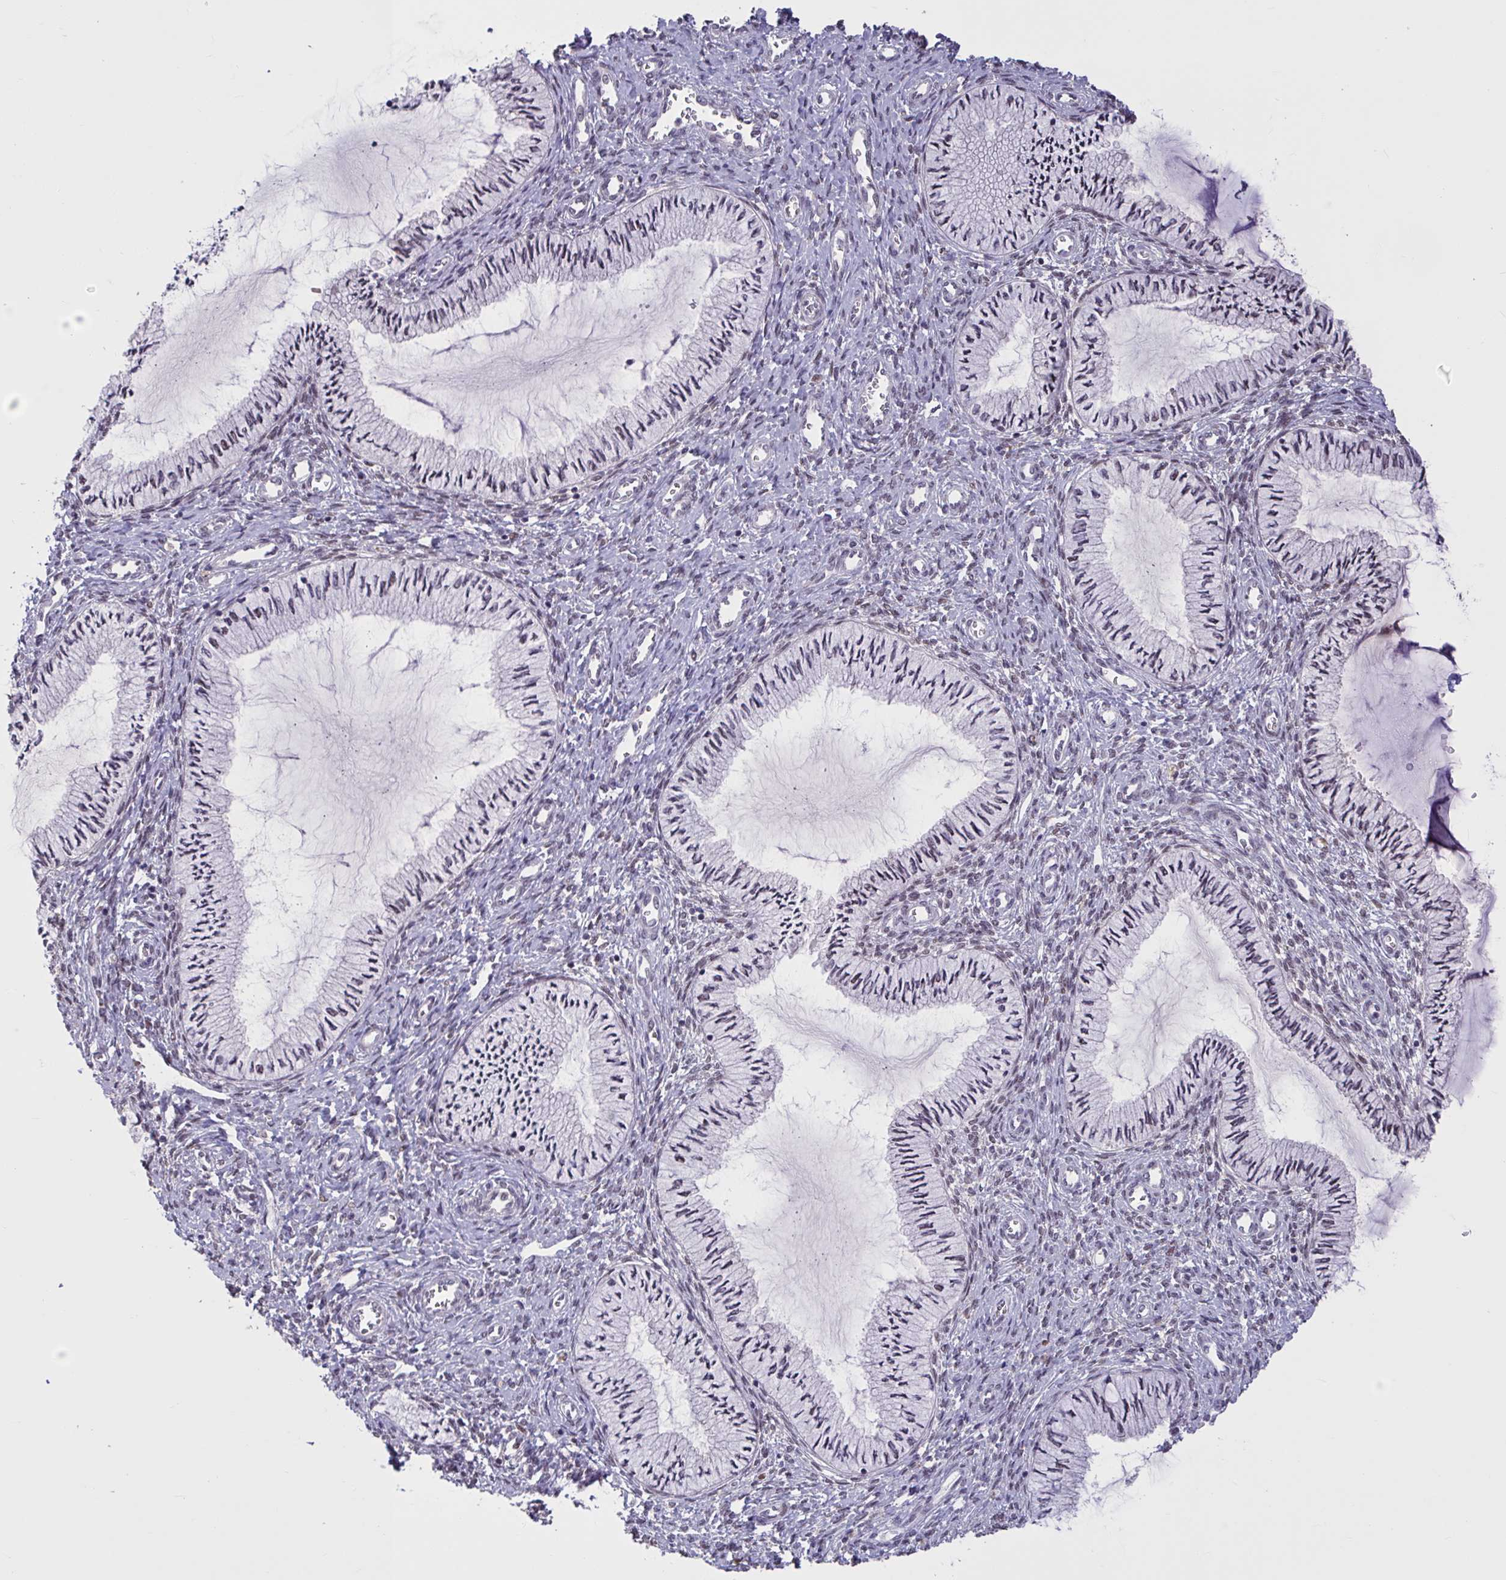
{"staining": {"intensity": "negative", "quantity": "none", "location": "none"}, "tissue": "cervix", "cell_type": "Glandular cells", "image_type": "normal", "snomed": [{"axis": "morphology", "description": "Normal tissue, NOS"}, {"axis": "topography", "description": "Cervix"}], "caption": "DAB (3,3'-diaminobenzidine) immunohistochemical staining of unremarkable cervix shows no significant positivity in glandular cells.", "gene": "ZNF414", "patient": {"sex": "female", "age": 24}}